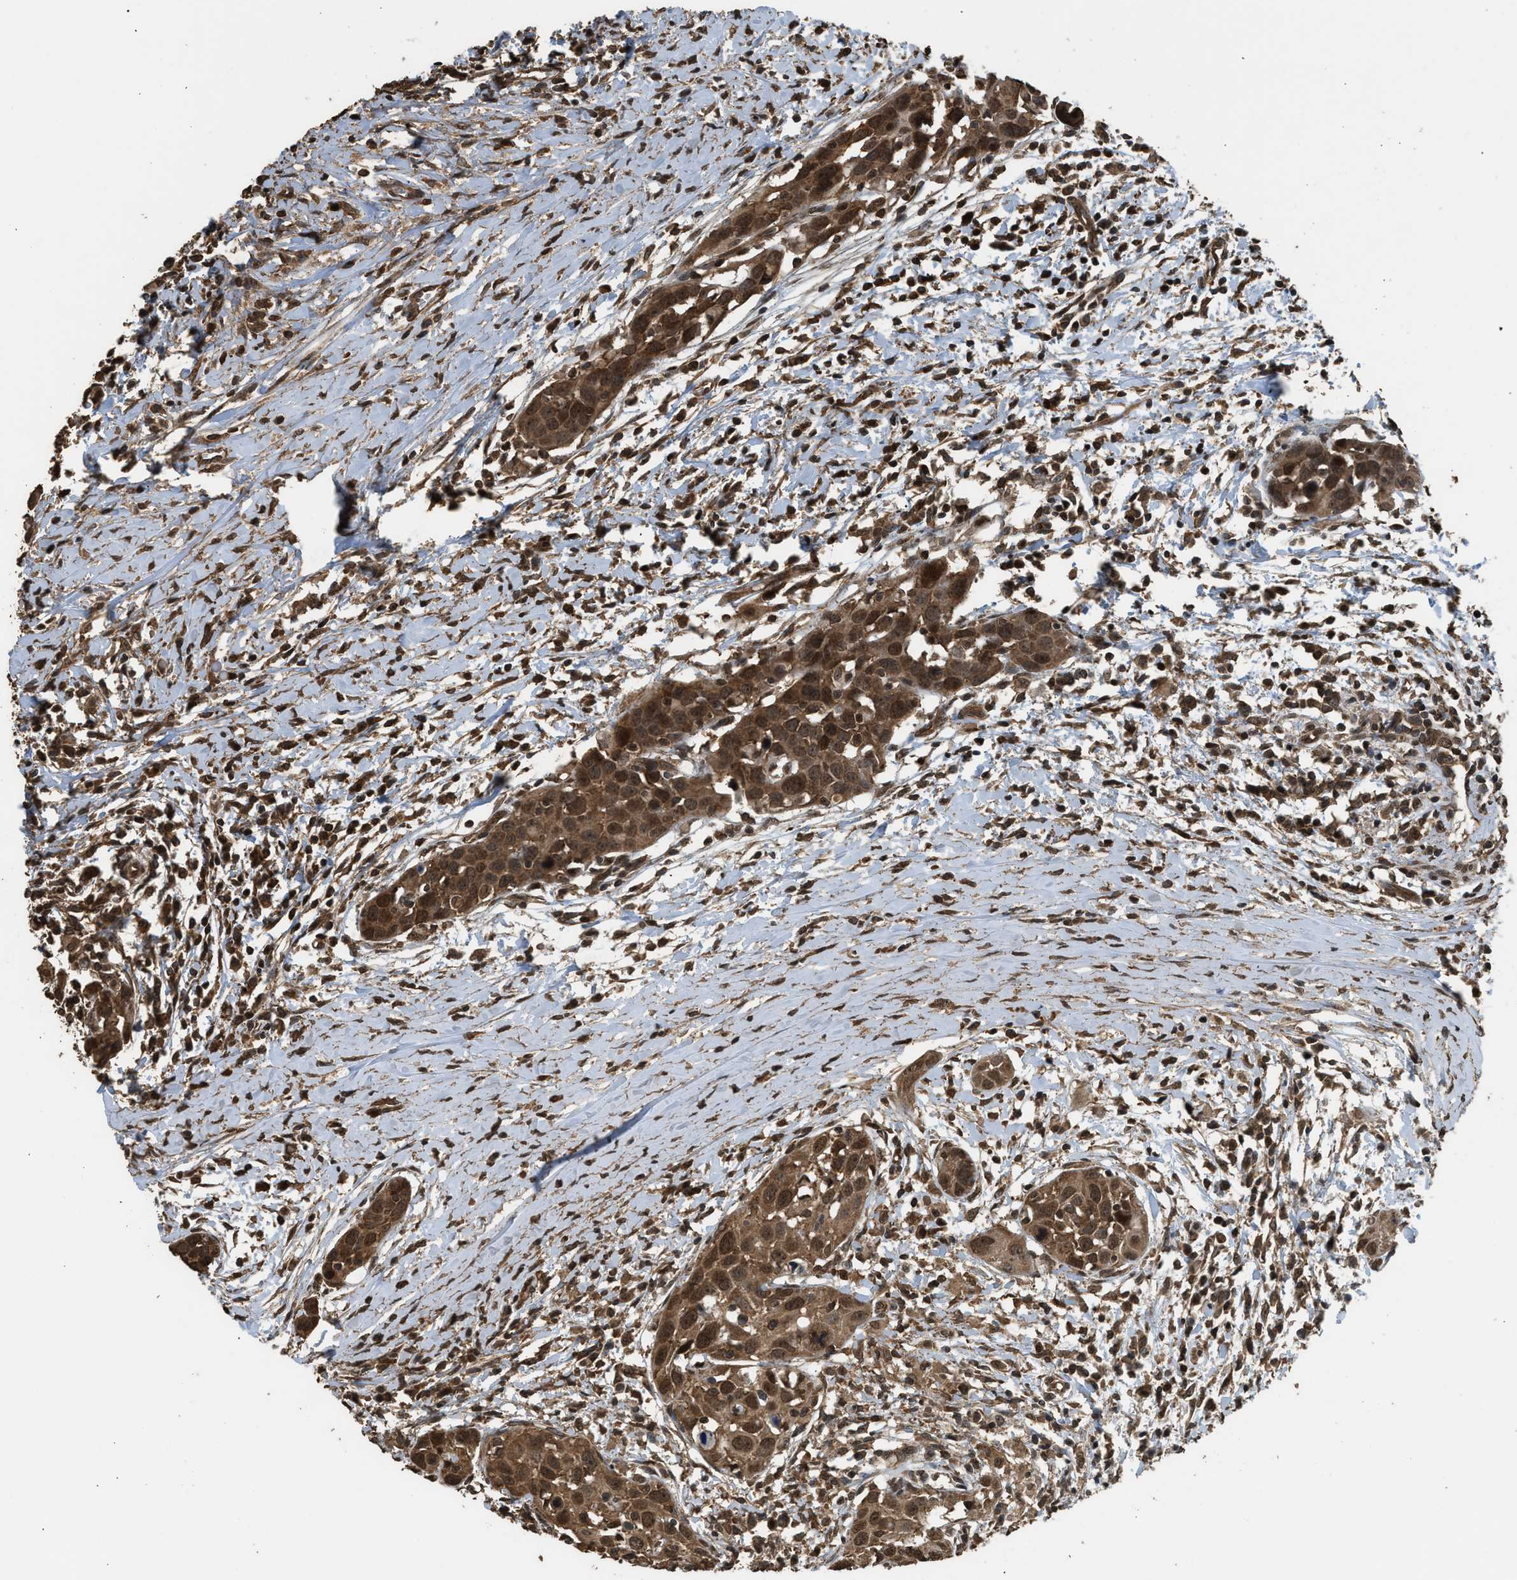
{"staining": {"intensity": "strong", "quantity": ">75%", "location": "cytoplasmic/membranous"}, "tissue": "head and neck cancer", "cell_type": "Tumor cells", "image_type": "cancer", "snomed": [{"axis": "morphology", "description": "Squamous cell carcinoma, NOS"}, {"axis": "topography", "description": "Oral tissue"}, {"axis": "topography", "description": "Head-Neck"}], "caption": "Head and neck cancer stained with a protein marker displays strong staining in tumor cells.", "gene": "MYBL2", "patient": {"sex": "female", "age": 50}}